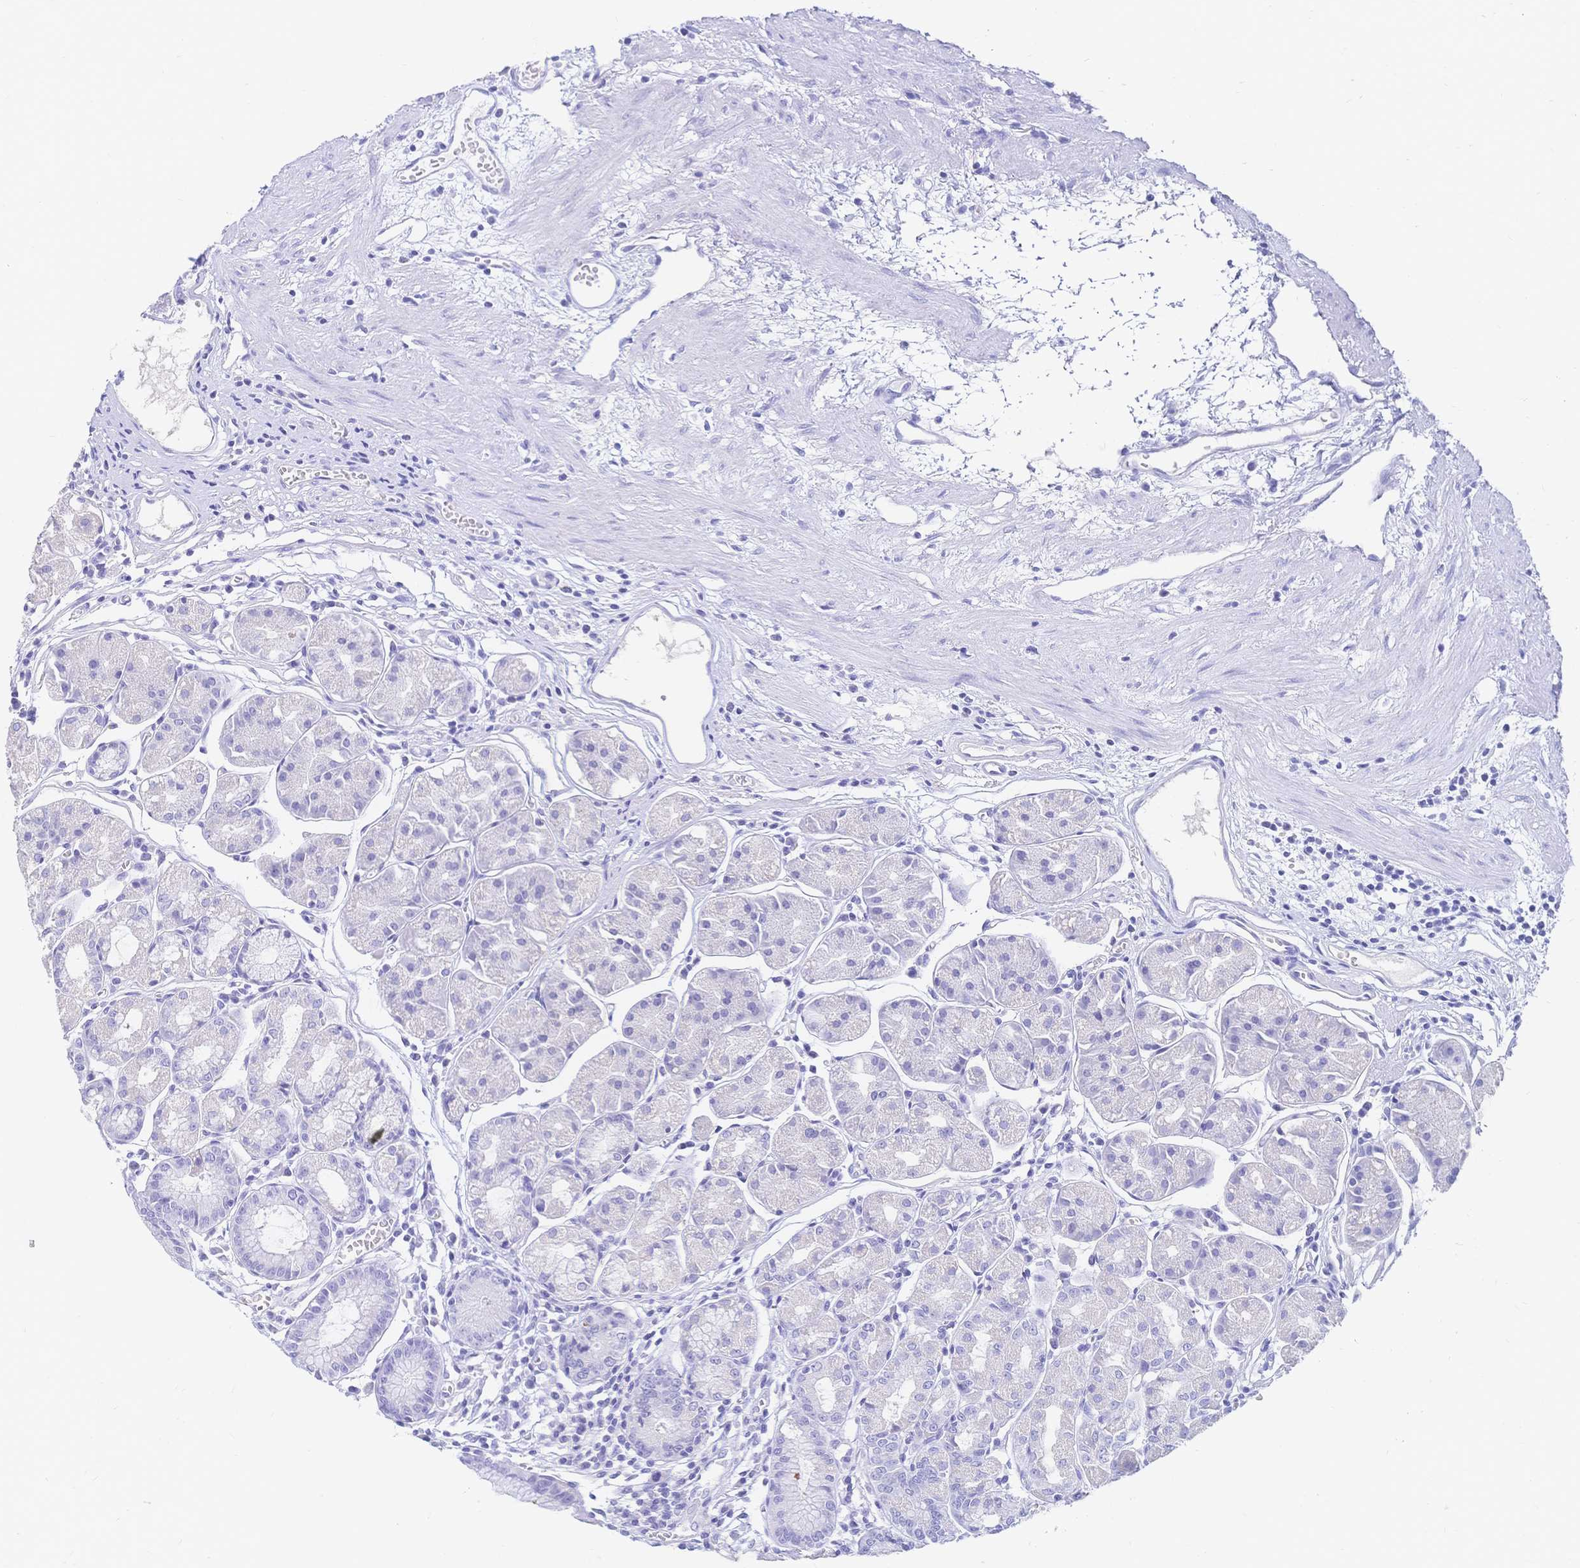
{"staining": {"intensity": "negative", "quantity": "none", "location": "none"}, "tissue": "stomach", "cell_type": "Glandular cells", "image_type": "normal", "snomed": [{"axis": "morphology", "description": "Normal tissue, NOS"}, {"axis": "topography", "description": "Stomach"}], "caption": "Stomach was stained to show a protein in brown. There is no significant positivity in glandular cells. The staining was performed using DAB (3,3'-diaminobenzidine) to visualize the protein expression in brown, while the nuclei were stained in blue with hematoxylin (Magnification: 20x).", "gene": "MEP1B", "patient": {"sex": "male", "age": 55}}